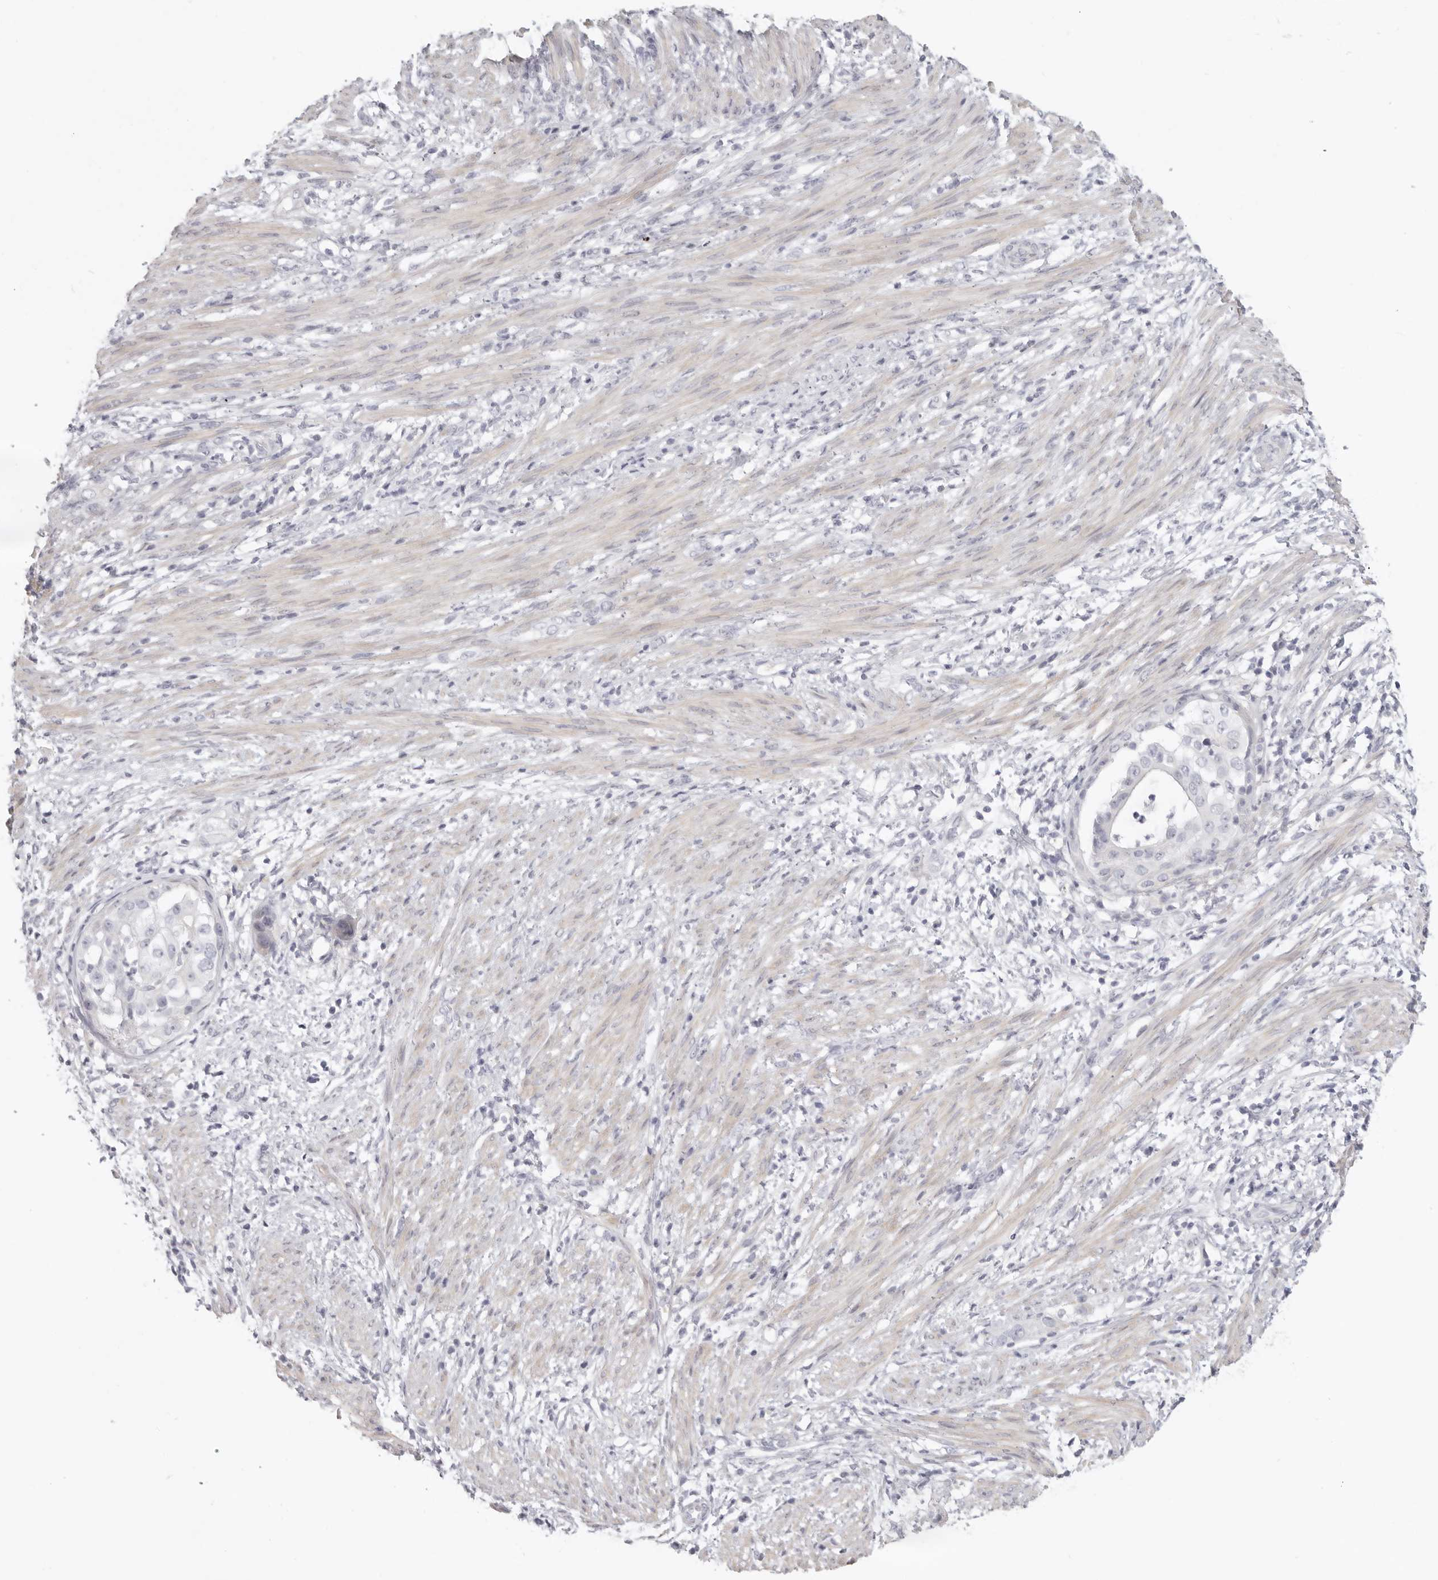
{"staining": {"intensity": "negative", "quantity": "none", "location": "none"}, "tissue": "endometrial cancer", "cell_type": "Tumor cells", "image_type": "cancer", "snomed": [{"axis": "morphology", "description": "Adenocarcinoma, NOS"}, {"axis": "topography", "description": "Endometrium"}], "caption": "Tumor cells are negative for brown protein staining in adenocarcinoma (endometrial).", "gene": "RXFP1", "patient": {"sex": "female", "age": 85}}